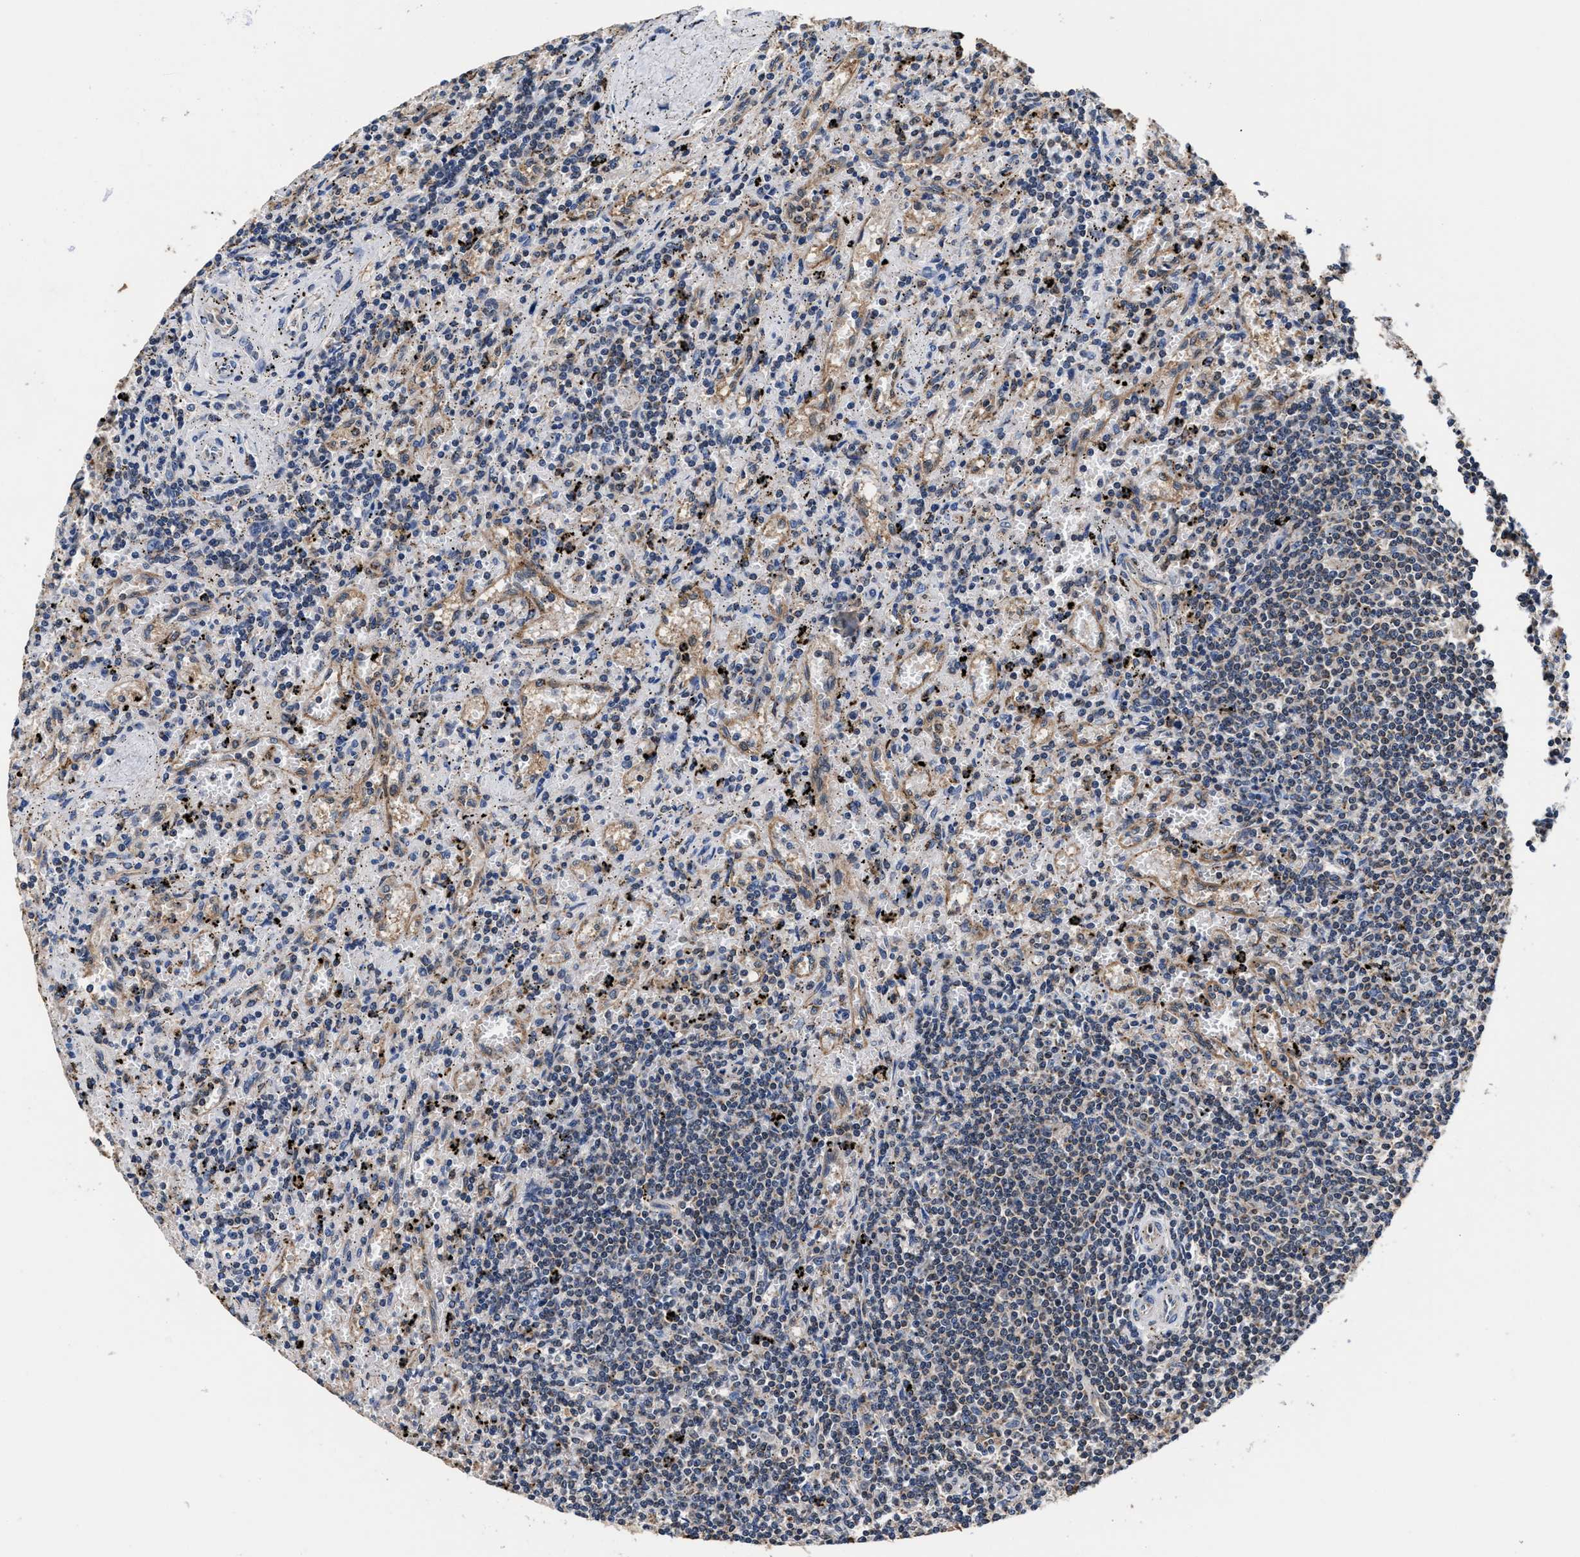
{"staining": {"intensity": "negative", "quantity": "none", "location": "none"}, "tissue": "lymphoma", "cell_type": "Tumor cells", "image_type": "cancer", "snomed": [{"axis": "morphology", "description": "Malignant lymphoma, non-Hodgkin's type, Low grade"}, {"axis": "topography", "description": "Spleen"}], "caption": "An IHC micrograph of lymphoma is shown. There is no staining in tumor cells of lymphoma.", "gene": "ACLY", "patient": {"sex": "male", "age": 76}}